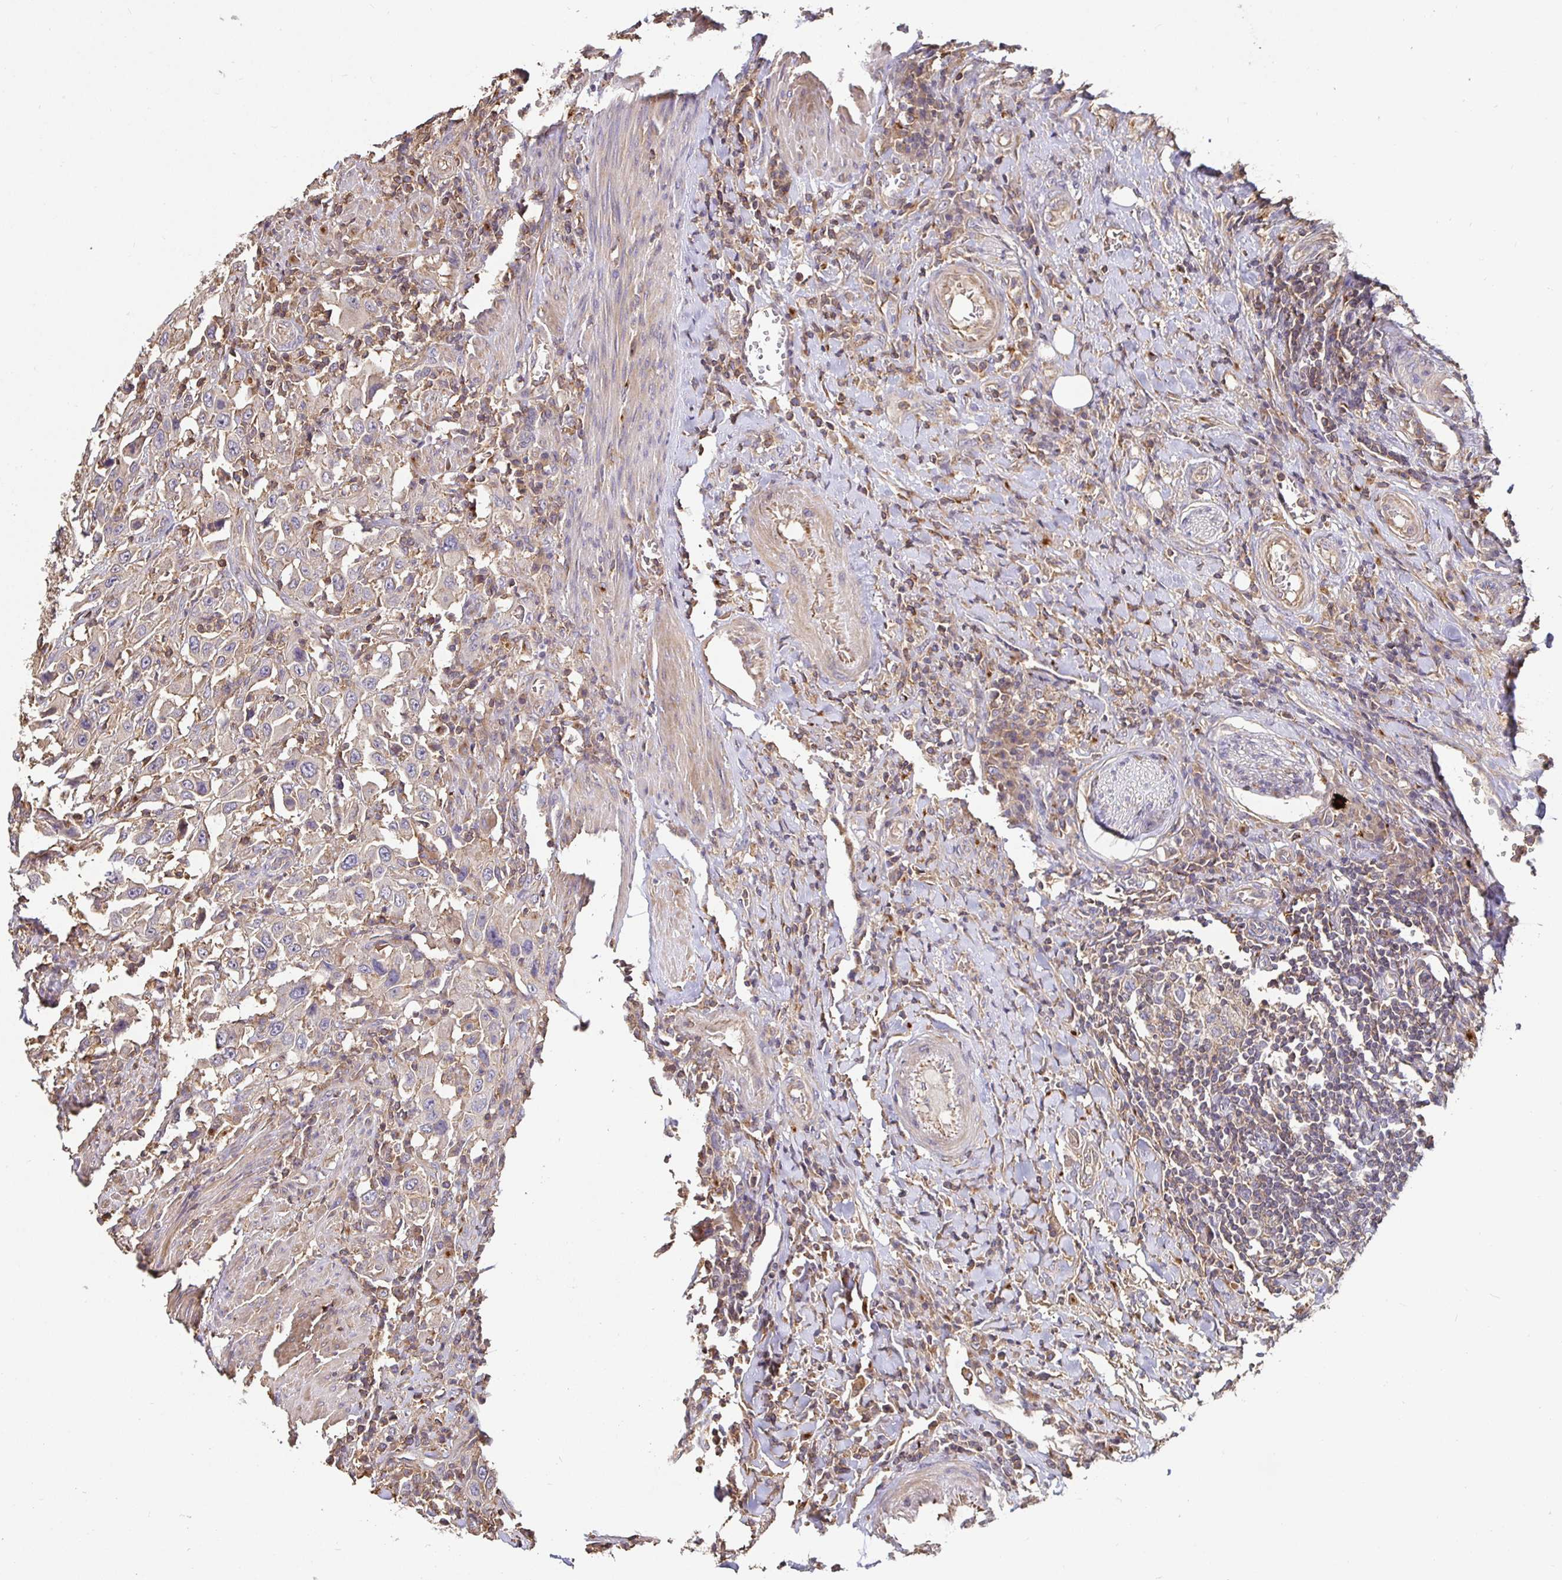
{"staining": {"intensity": "negative", "quantity": "none", "location": "none"}, "tissue": "urothelial cancer", "cell_type": "Tumor cells", "image_type": "cancer", "snomed": [{"axis": "morphology", "description": "Urothelial carcinoma, High grade"}, {"axis": "topography", "description": "Urinary bladder"}], "caption": "This photomicrograph is of urothelial carcinoma (high-grade) stained with IHC to label a protein in brown with the nuclei are counter-stained blue. There is no staining in tumor cells. The staining is performed using DAB (3,3'-diaminobenzidine) brown chromogen with nuclei counter-stained in using hematoxylin.", "gene": "C1QTNF7", "patient": {"sex": "male", "age": 61}}